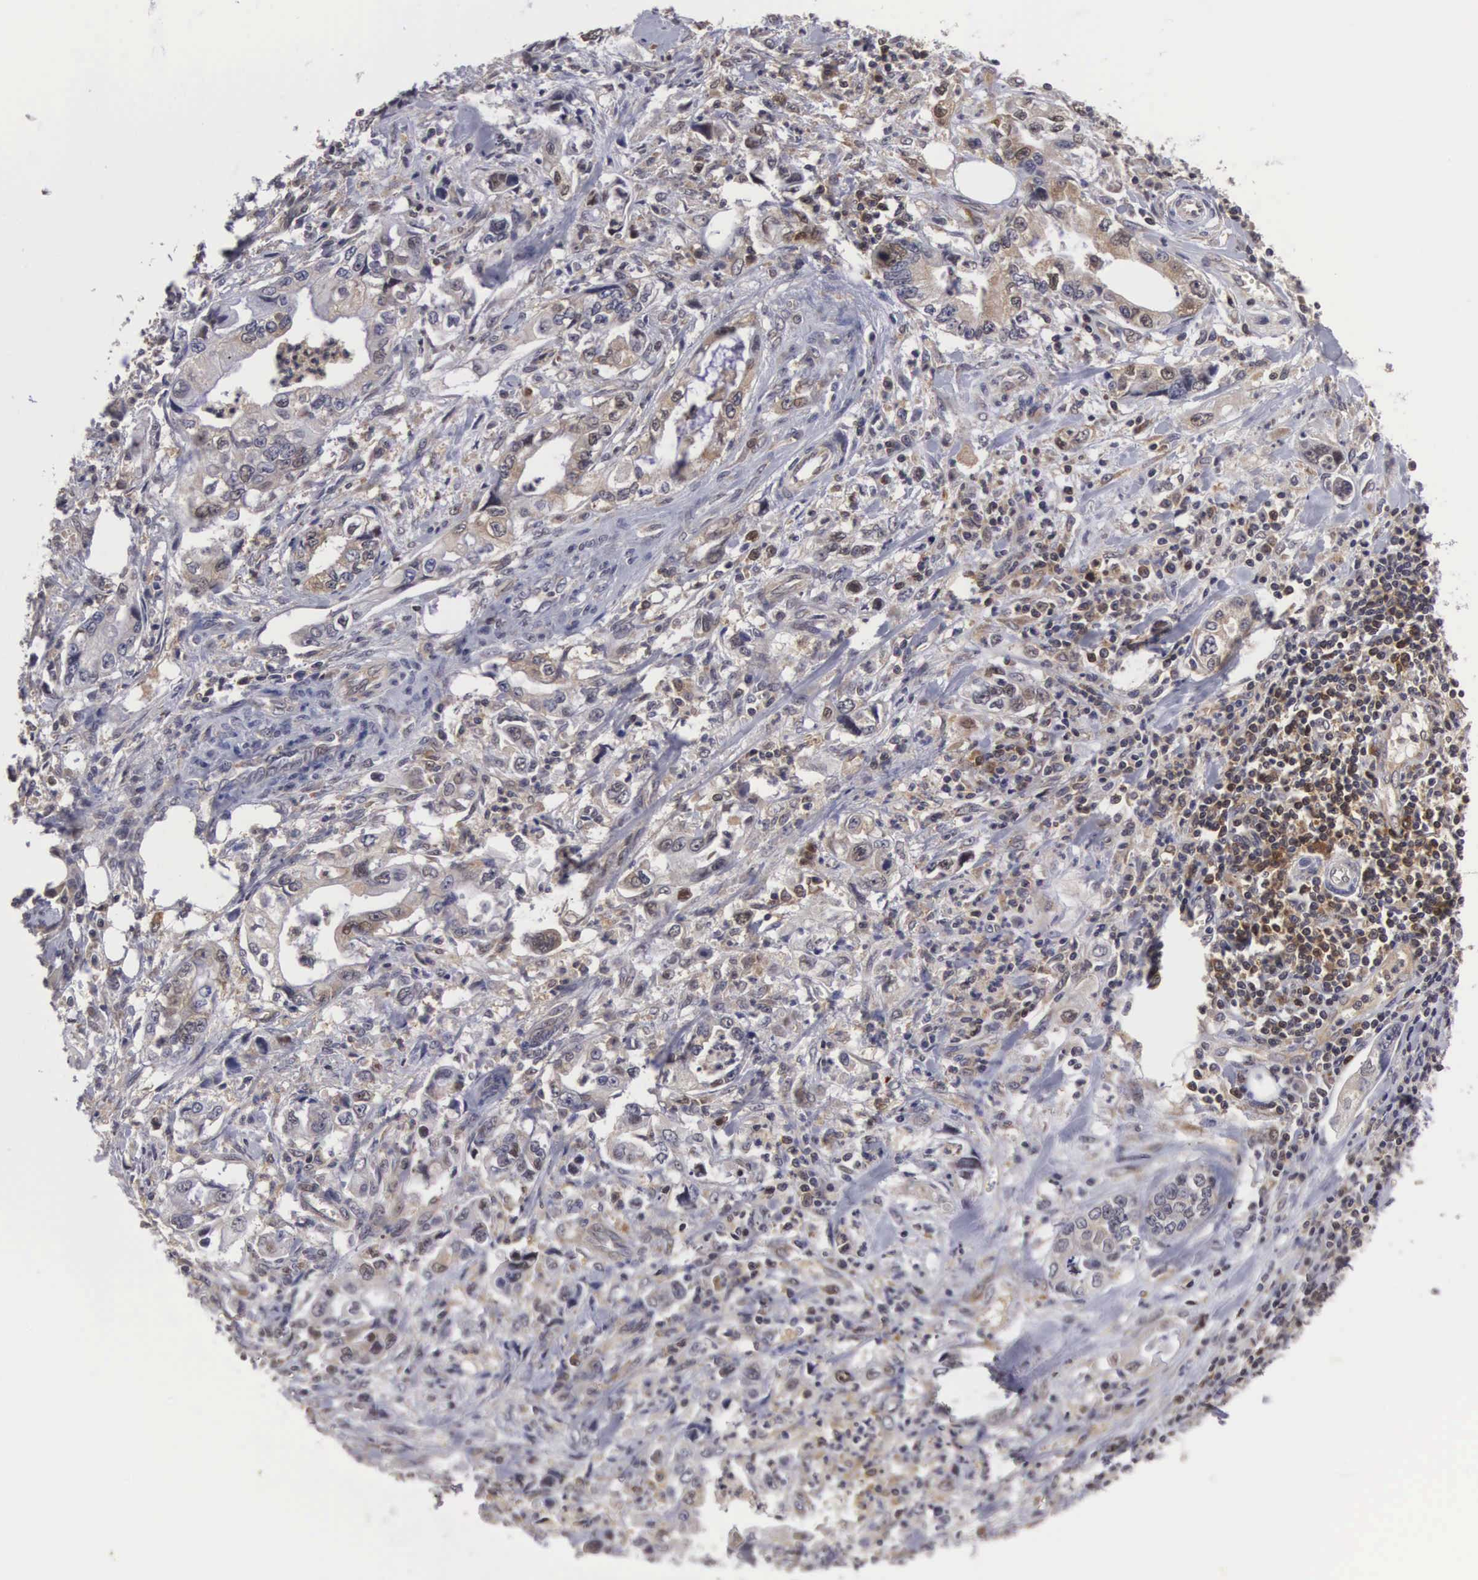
{"staining": {"intensity": "negative", "quantity": "none", "location": "none"}, "tissue": "stomach cancer", "cell_type": "Tumor cells", "image_type": "cancer", "snomed": [{"axis": "morphology", "description": "Adenocarcinoma, NOS"}, {"axis": "topography", "description": "Pancreas"}, {"axis": "topography", "description": "Stomach, upper"}], "caption": "Immunohistochemistry (IHC) of human stomach adenocarcinoma demonstrates no expression in tumor cells.", "gene": "ADSL", "patient": {"sex": "male", "age": 77}}